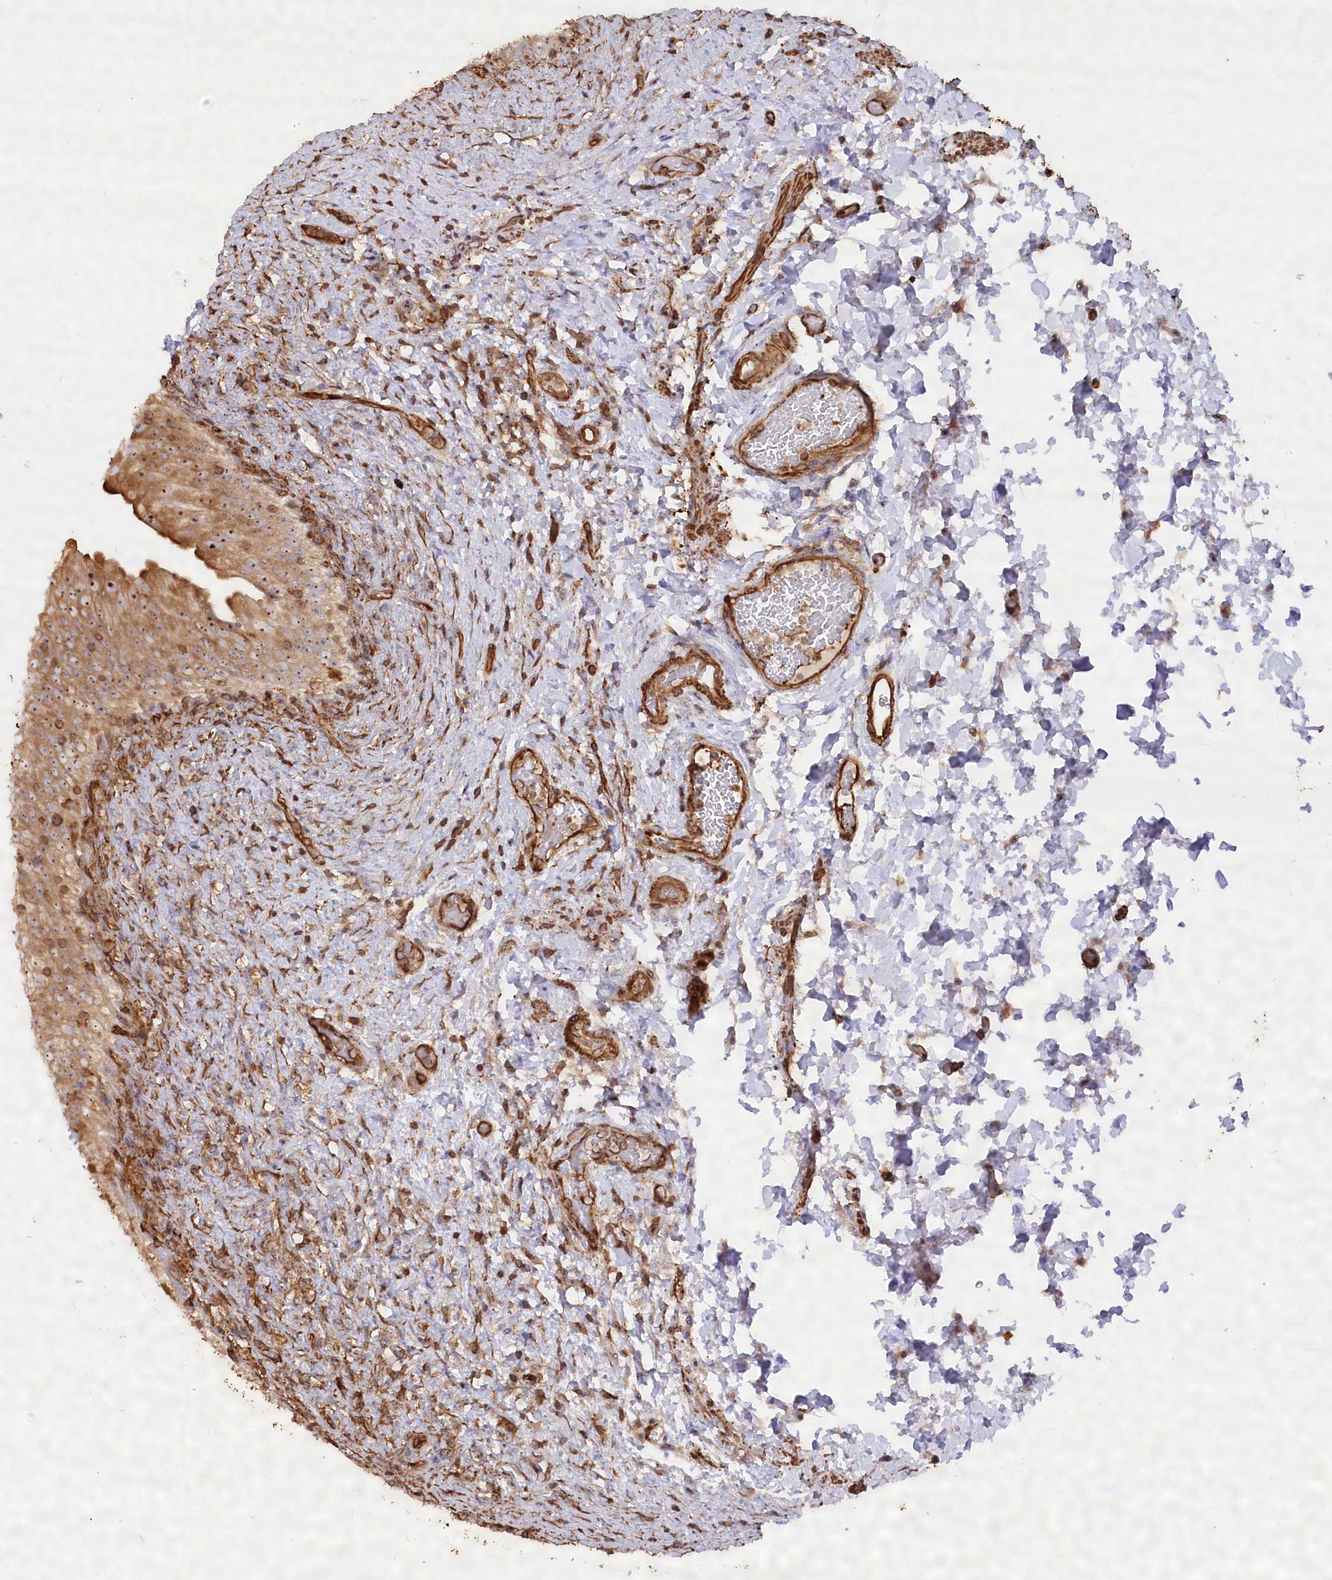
{"staining": {"intensity": "moderate", "quantity": ">75%", "location": "cytoplasmic/membranous,nuclear"}, "tissue": "urinary bladder", "cell_type": "Urothelial cells", "image_type": "normal", "snomed": [{"axis": "morphology", "description": "Normal tissue, NOS"}, {"axis": "topography", "description": "Urinary bladder"}], "caption": "Immunohistochemical staining of normal urinary bladder displays >75% levels of moderate cytoplasmic/membranous,nuclear protein positivity in approximately >75% of urothelial cells.", "gene": "WDR36", "patient": {"sex": "female", "age": 27}}